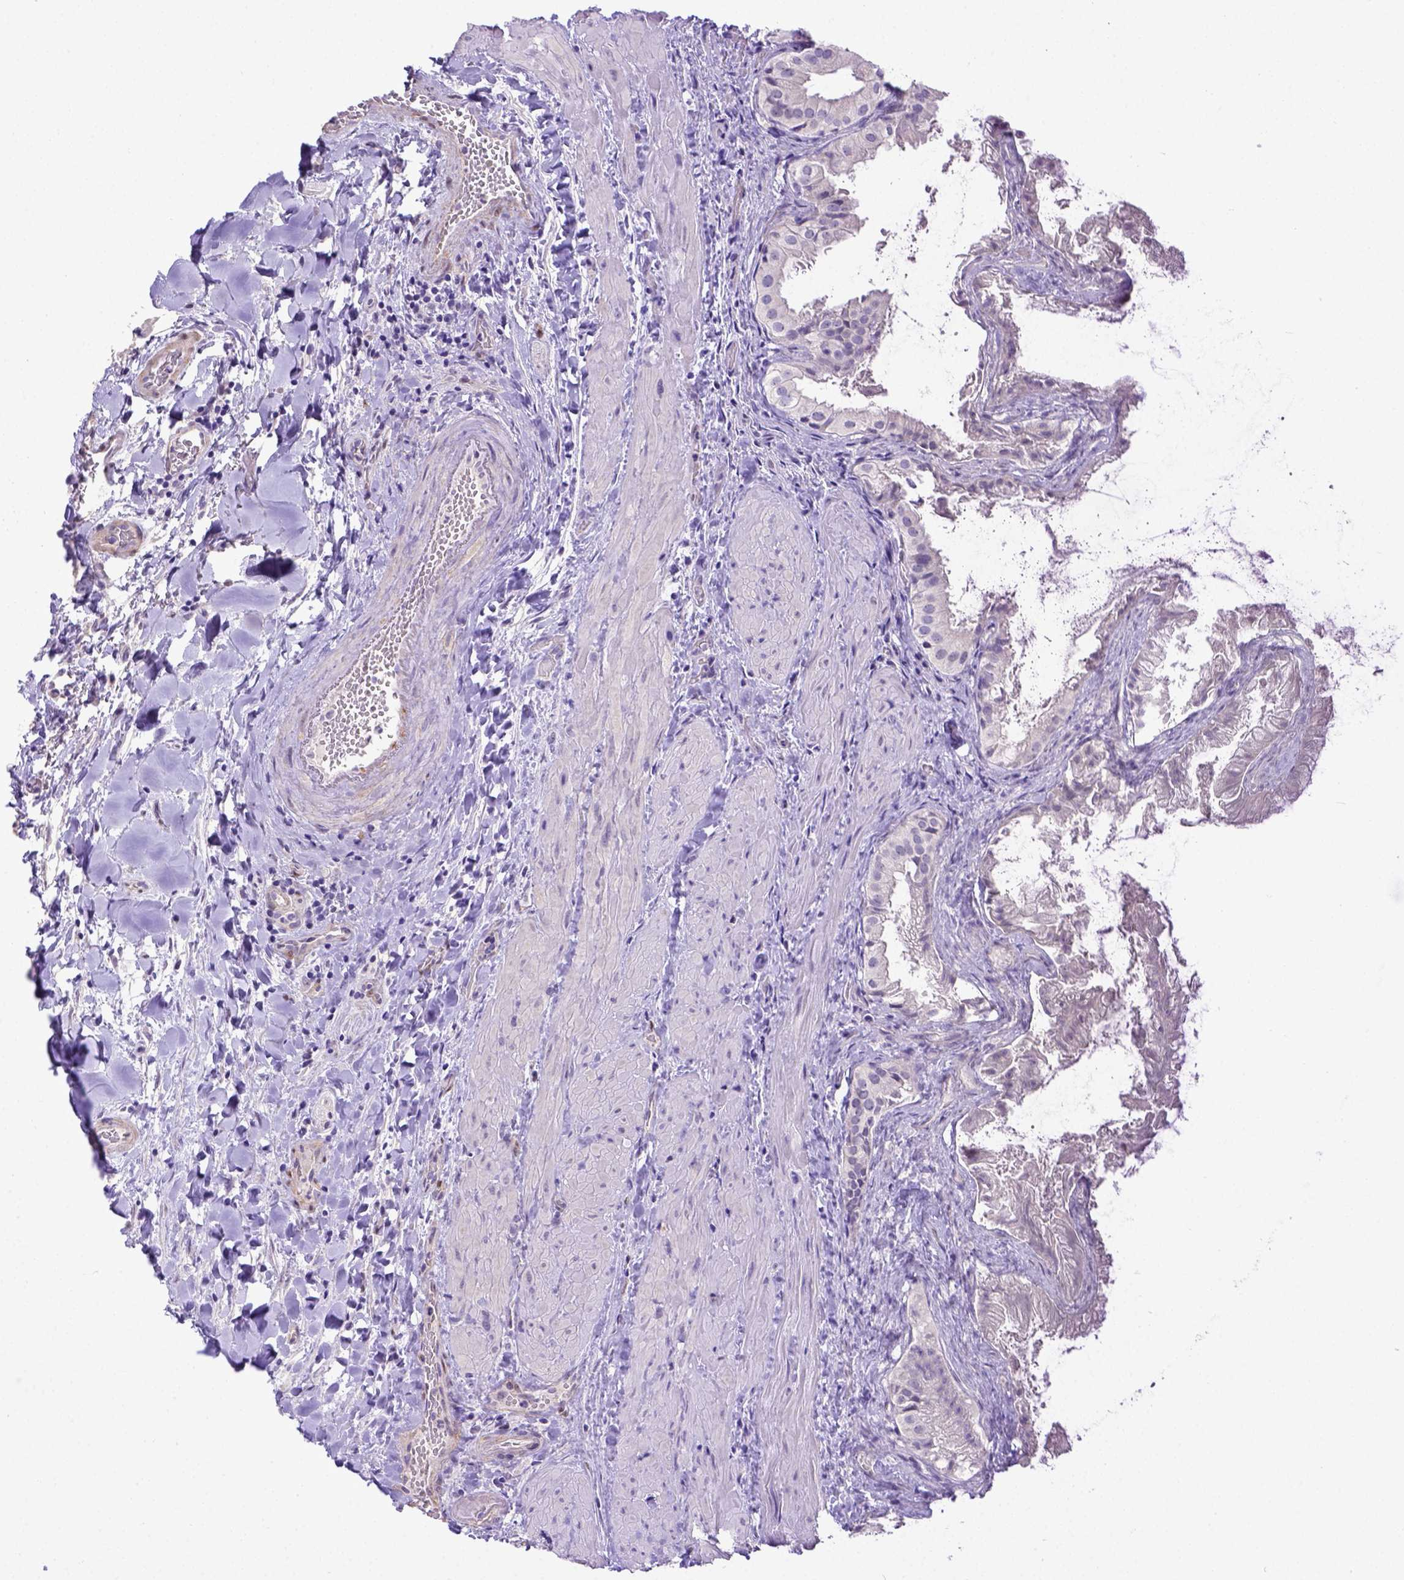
{"staining": {"intensity": "negative", "quantity": "none", "location": "none"}, "tissue": "gallbladder", "cell_type": "Glandular cells", "image_type": "normal", "snomed": [{"axis": "morphology", "description": "Normal tissue, NOS"}, {"axis": "topography", "description": "Gallbladder"}], "caption": "Photomicrograph shows no significant protein staining in glandular cells of unremarkable gallbladder. The staining is performed using DAB (3,3'-diaminobenzidine) brown chromogen with nuclei counter-stained in using hematoxylin.", "gene": "BTN1A1", "patient": {"sex": "male", "age": 70}}